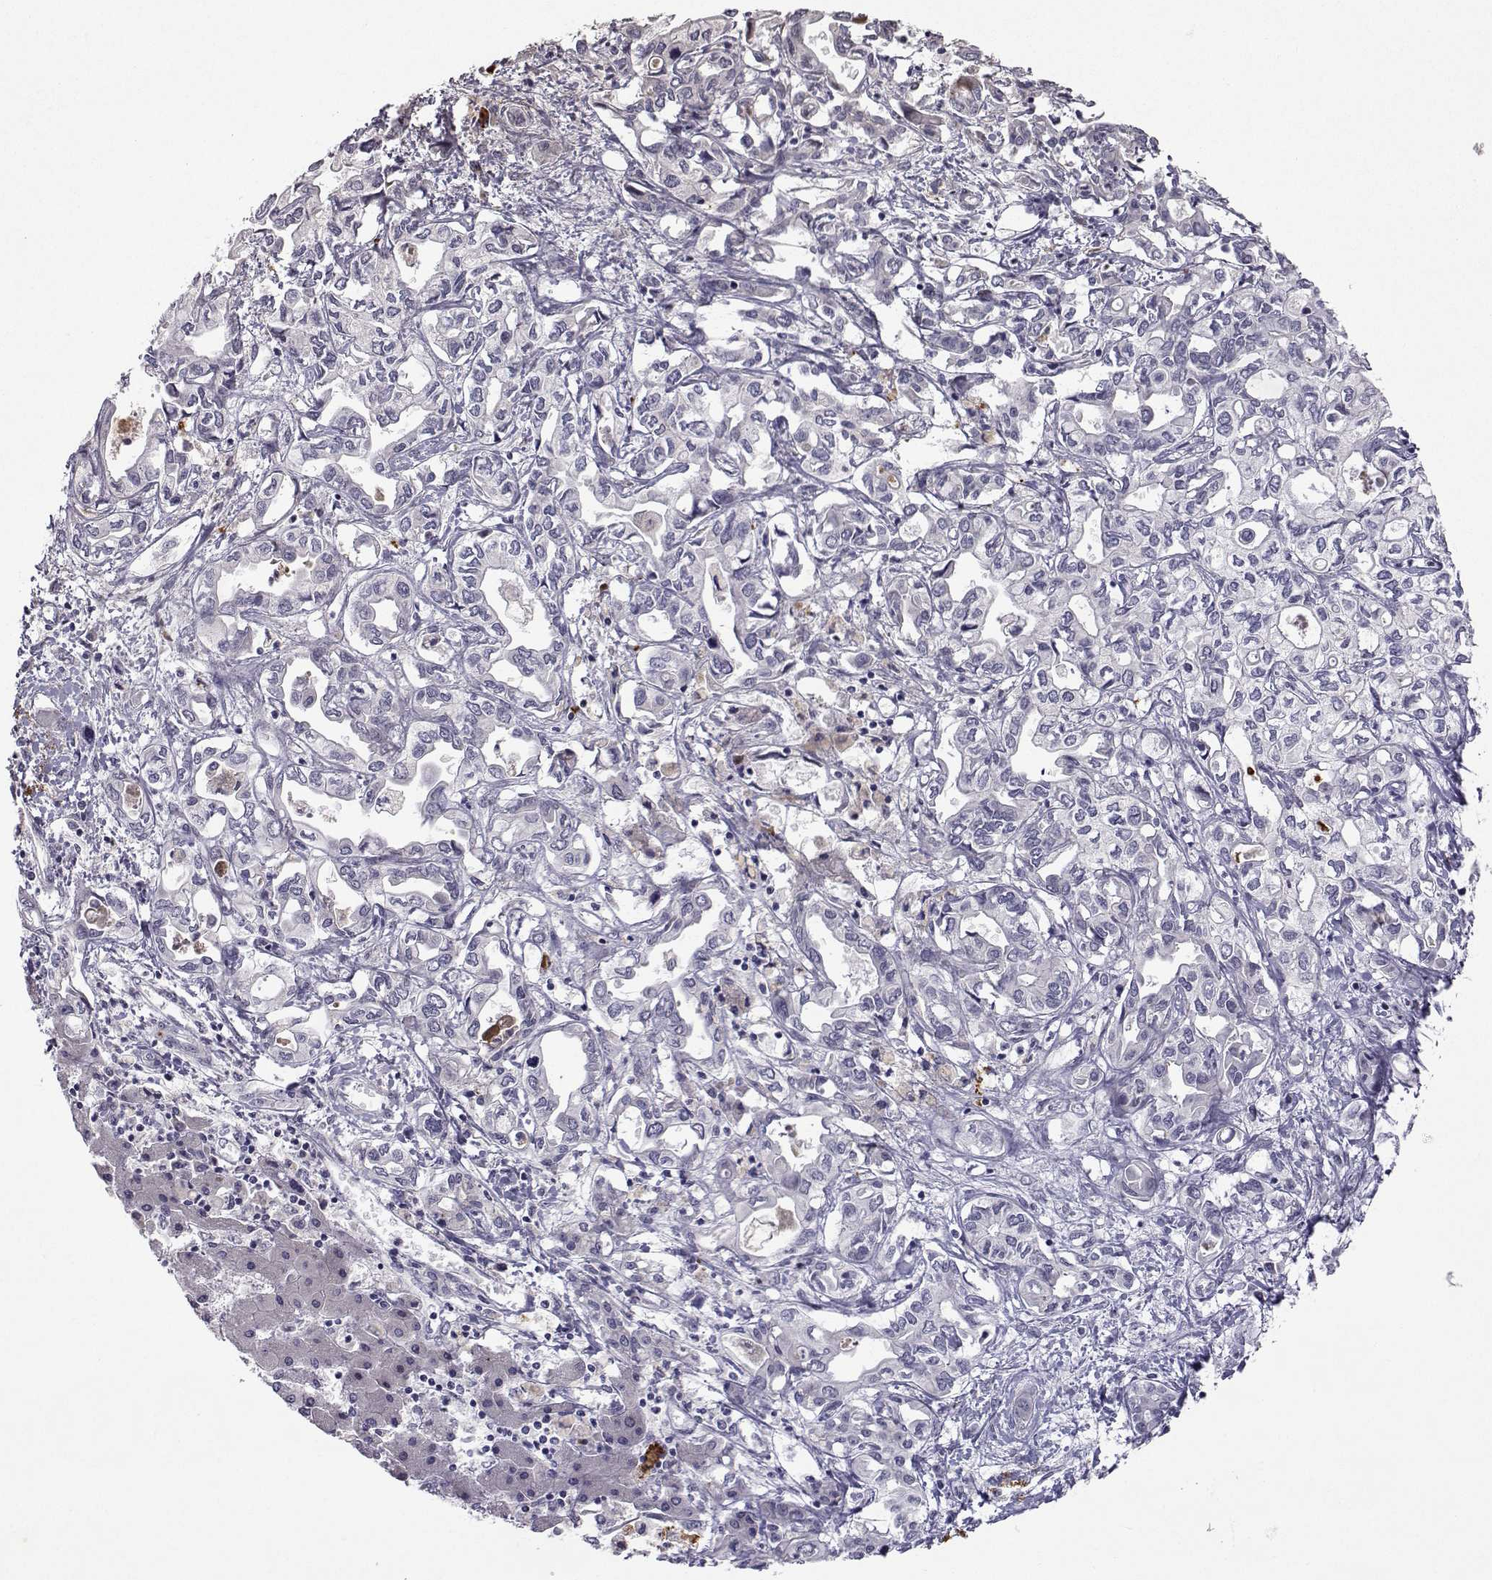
{"staining": {"intensity": "negative", "quantity": "none", "location": "none"}, "tissue": "liver cancer", "cell_type": "Tumor cells", "image_type": "cancer", "snomed": [{"axis": "morphology", "description": "Cholangiocarcinoma"}, {"axis": "topography", "description": "Liver"}], "caption": "Immunohistochemistry (IHC) of liver cancer (cholangiocarcinoma) shows no staining in tumor cells.", "gene": "SLC6A3", "patient": {"sex": "female", "age": 64}}